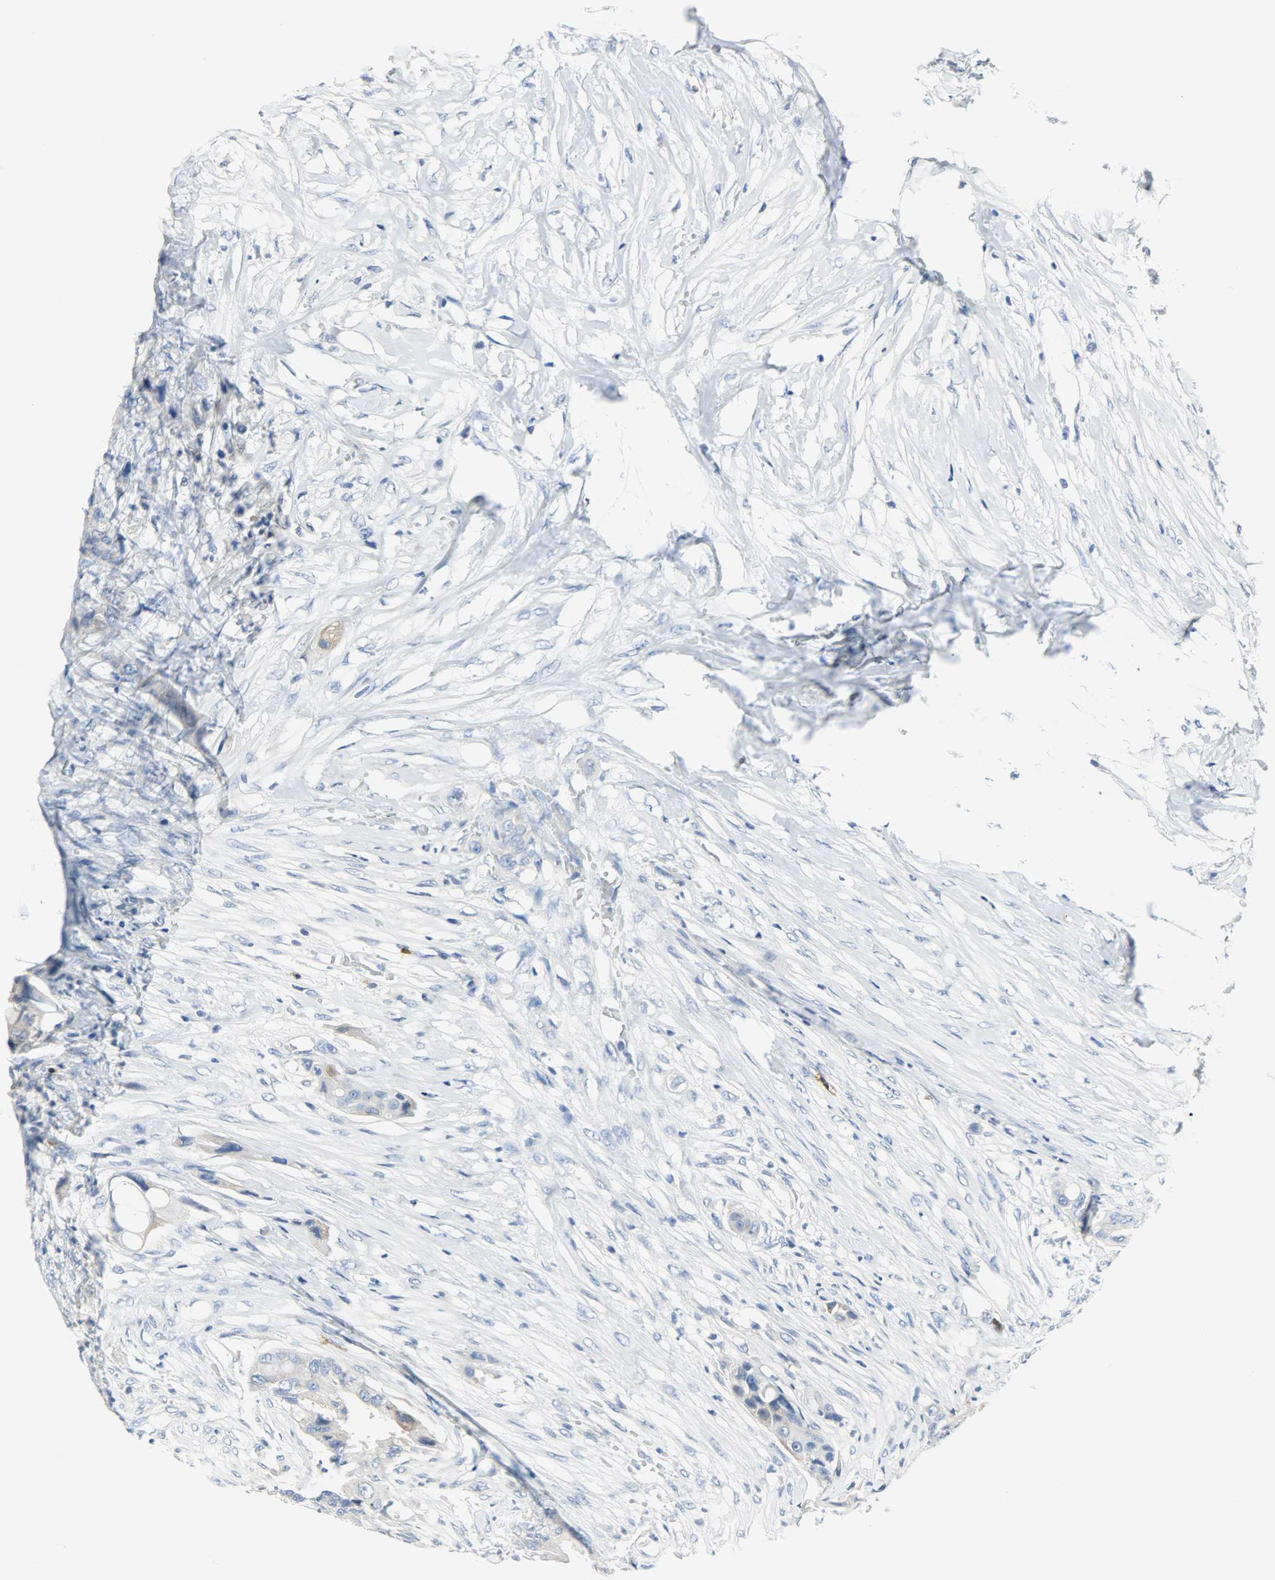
{"staining": {"intensity": "weak", "quantity": "<25%", "location": "cytoplasmic/membranous"}, "tissue": "colorectal cancer", "cell_type": "Tumor cells", "image_type": "cancer", "snomed": [{"axis": "morphology", "description": "Adenocarcinoma, NOS"}, {"axis": "topography", "description": "Colon"}], "caption": "Photomicrograph shows no significant protein positivity in tumor cells of colorectal cancer. (Immunohistochemistry (ihc), brightfield microscopy, high magnification).", "gene": "CEBPE", "patient": {"sex": "female", "age": 57}}